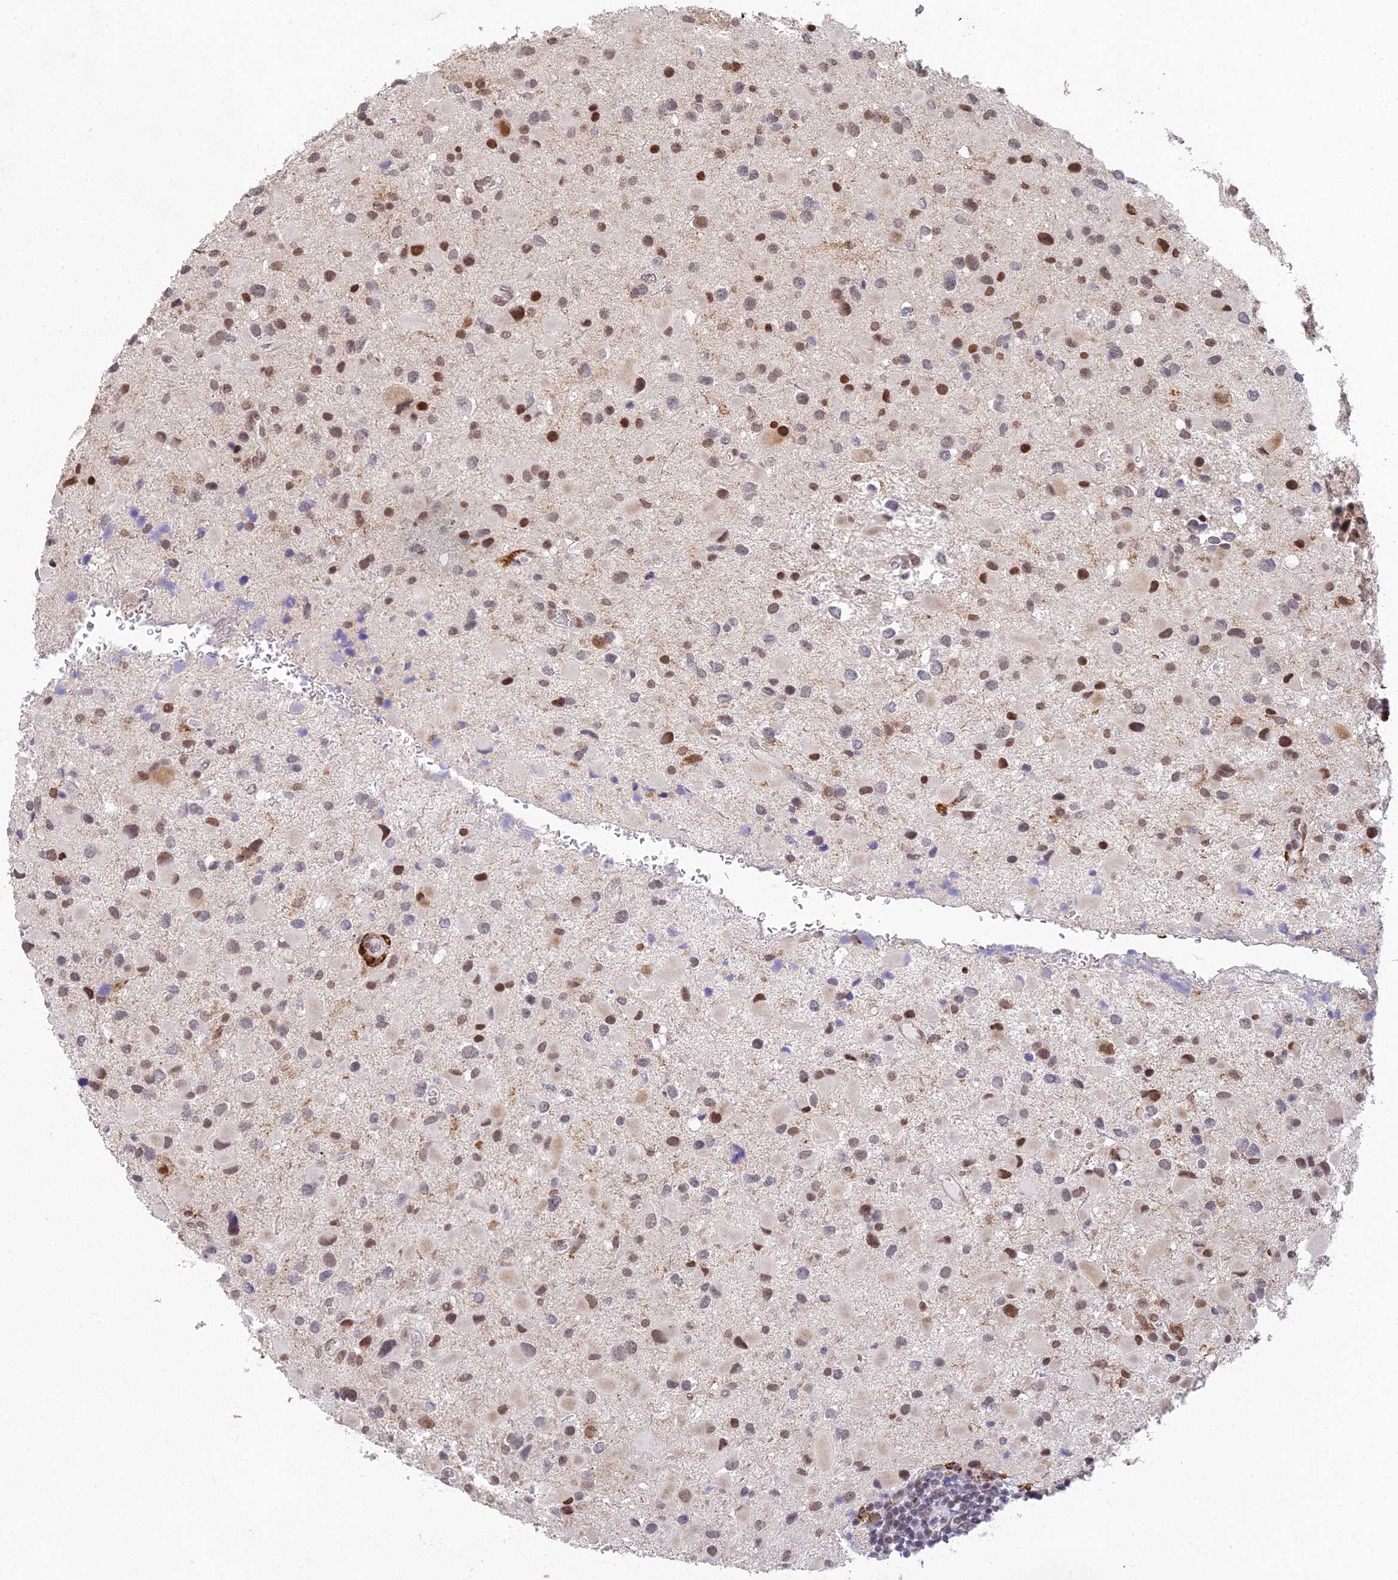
{"staining": {"intensity": "moderate", "quantity": ">75%", "location": "nuclear"}, "tissue": "glioma", "cell_type": "Tumor cells", "image_type": "cancer", "snomed": [{"axis": "morphology", "description": "Glioma, malignant, Low grade"}, {"axis": "topography", "description": "Brain"}], "caption": "Immunohistochemistry (IHC) image of human low-grade glioma (malignant) stained for a protein (brown), which exhibits medium levels of moderate nuclear positivity in approximately >75% of tumor cells.", "gene": "ABHD17A", "patient": {"sex": "female", "age": 32}}